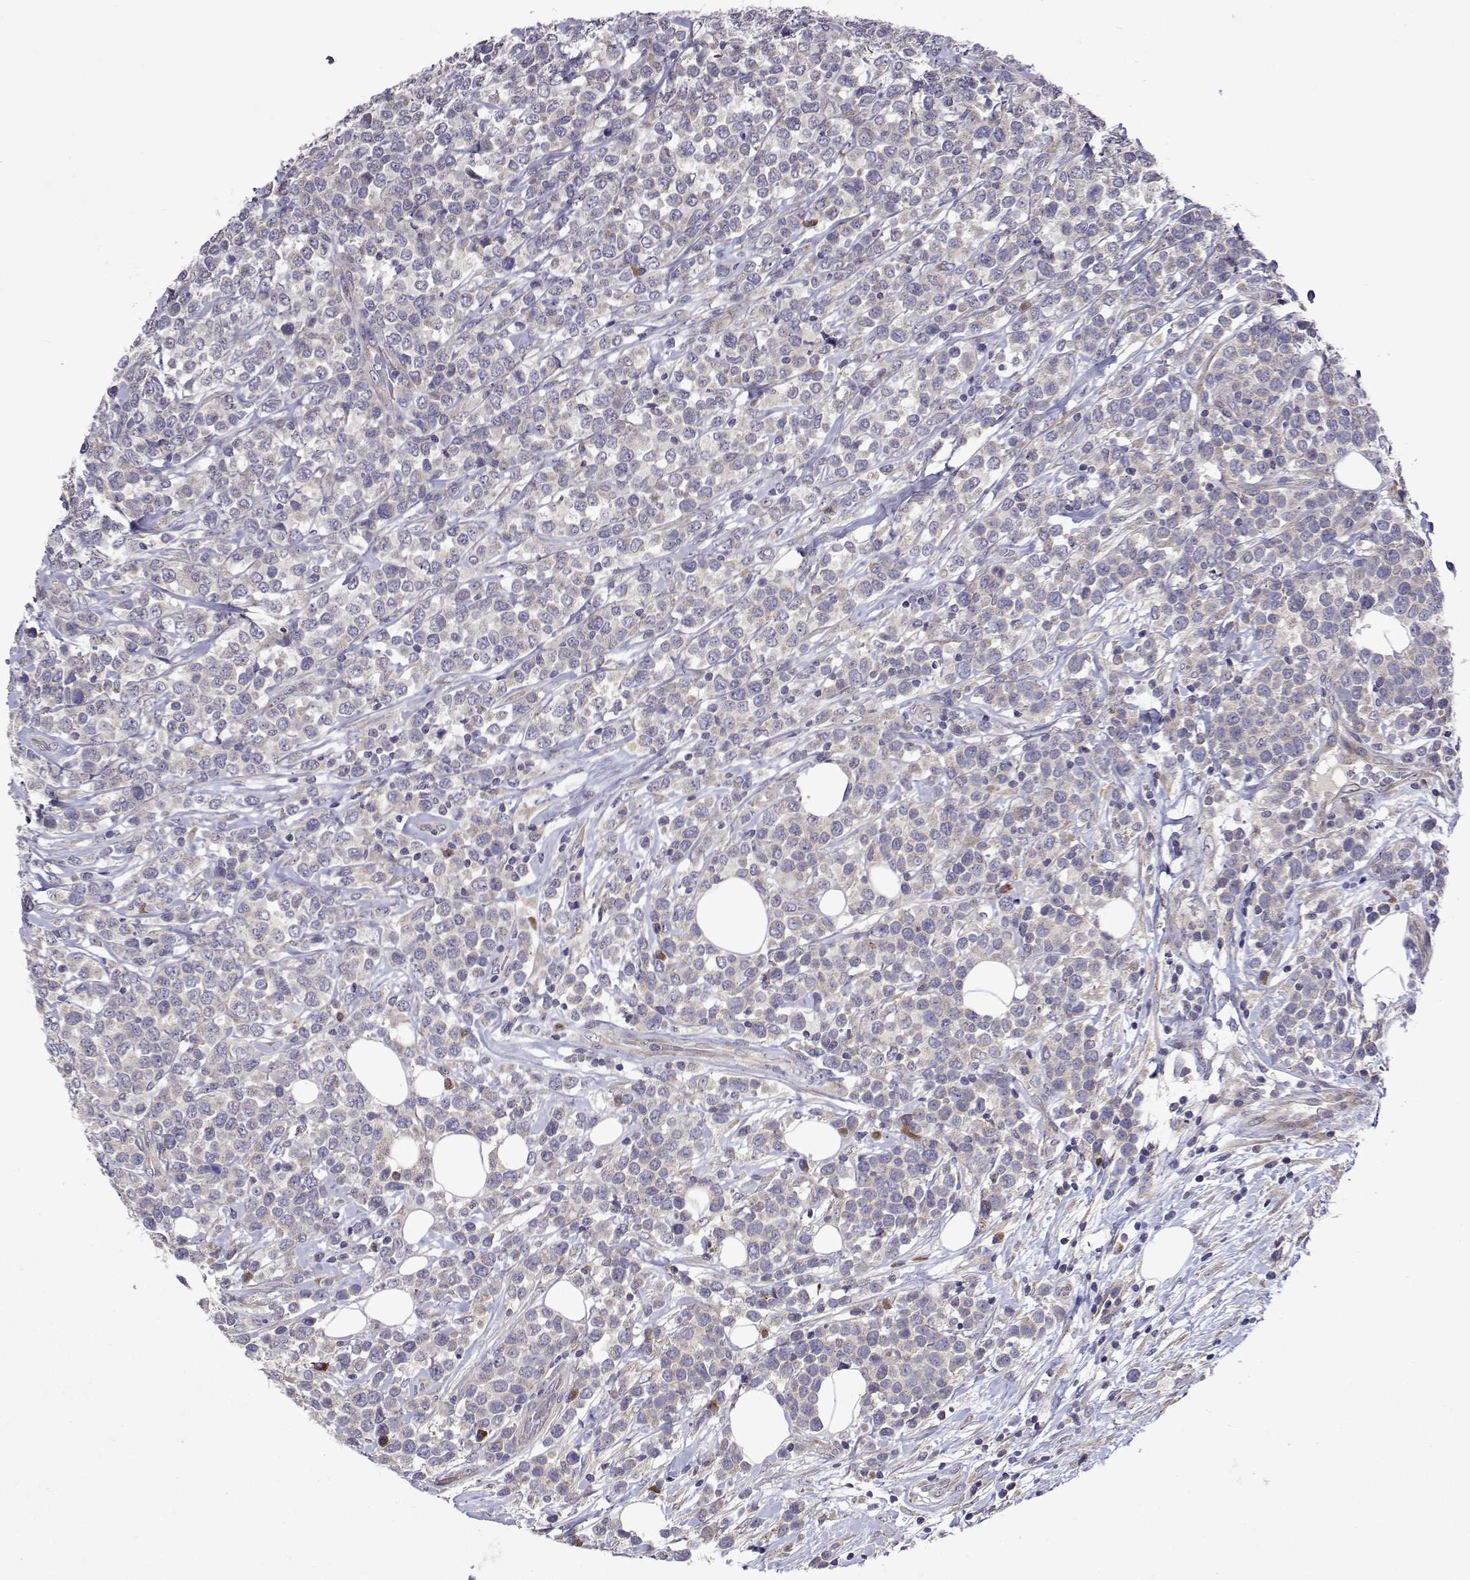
{"staining": {"intensity": "negative", "quantity": "none", "location": "none"}, "tissue": "lymphoma", "cell_type": "Tumor cells", "image_type": "cancer", "snomed": [{"axis": "morphology", "description": "Malignant lymphoma, non-Hodgkin's type, High grade"}, {"axis": "topography", "description": "Soft tissue"}], "caption": "Tumor cells are negative for protein expression in human malignant lymphoma, non-Hodgkin's type (high-grade).", "gene": "TARBP2", "patient": {"sex": "female", "age": 56}}